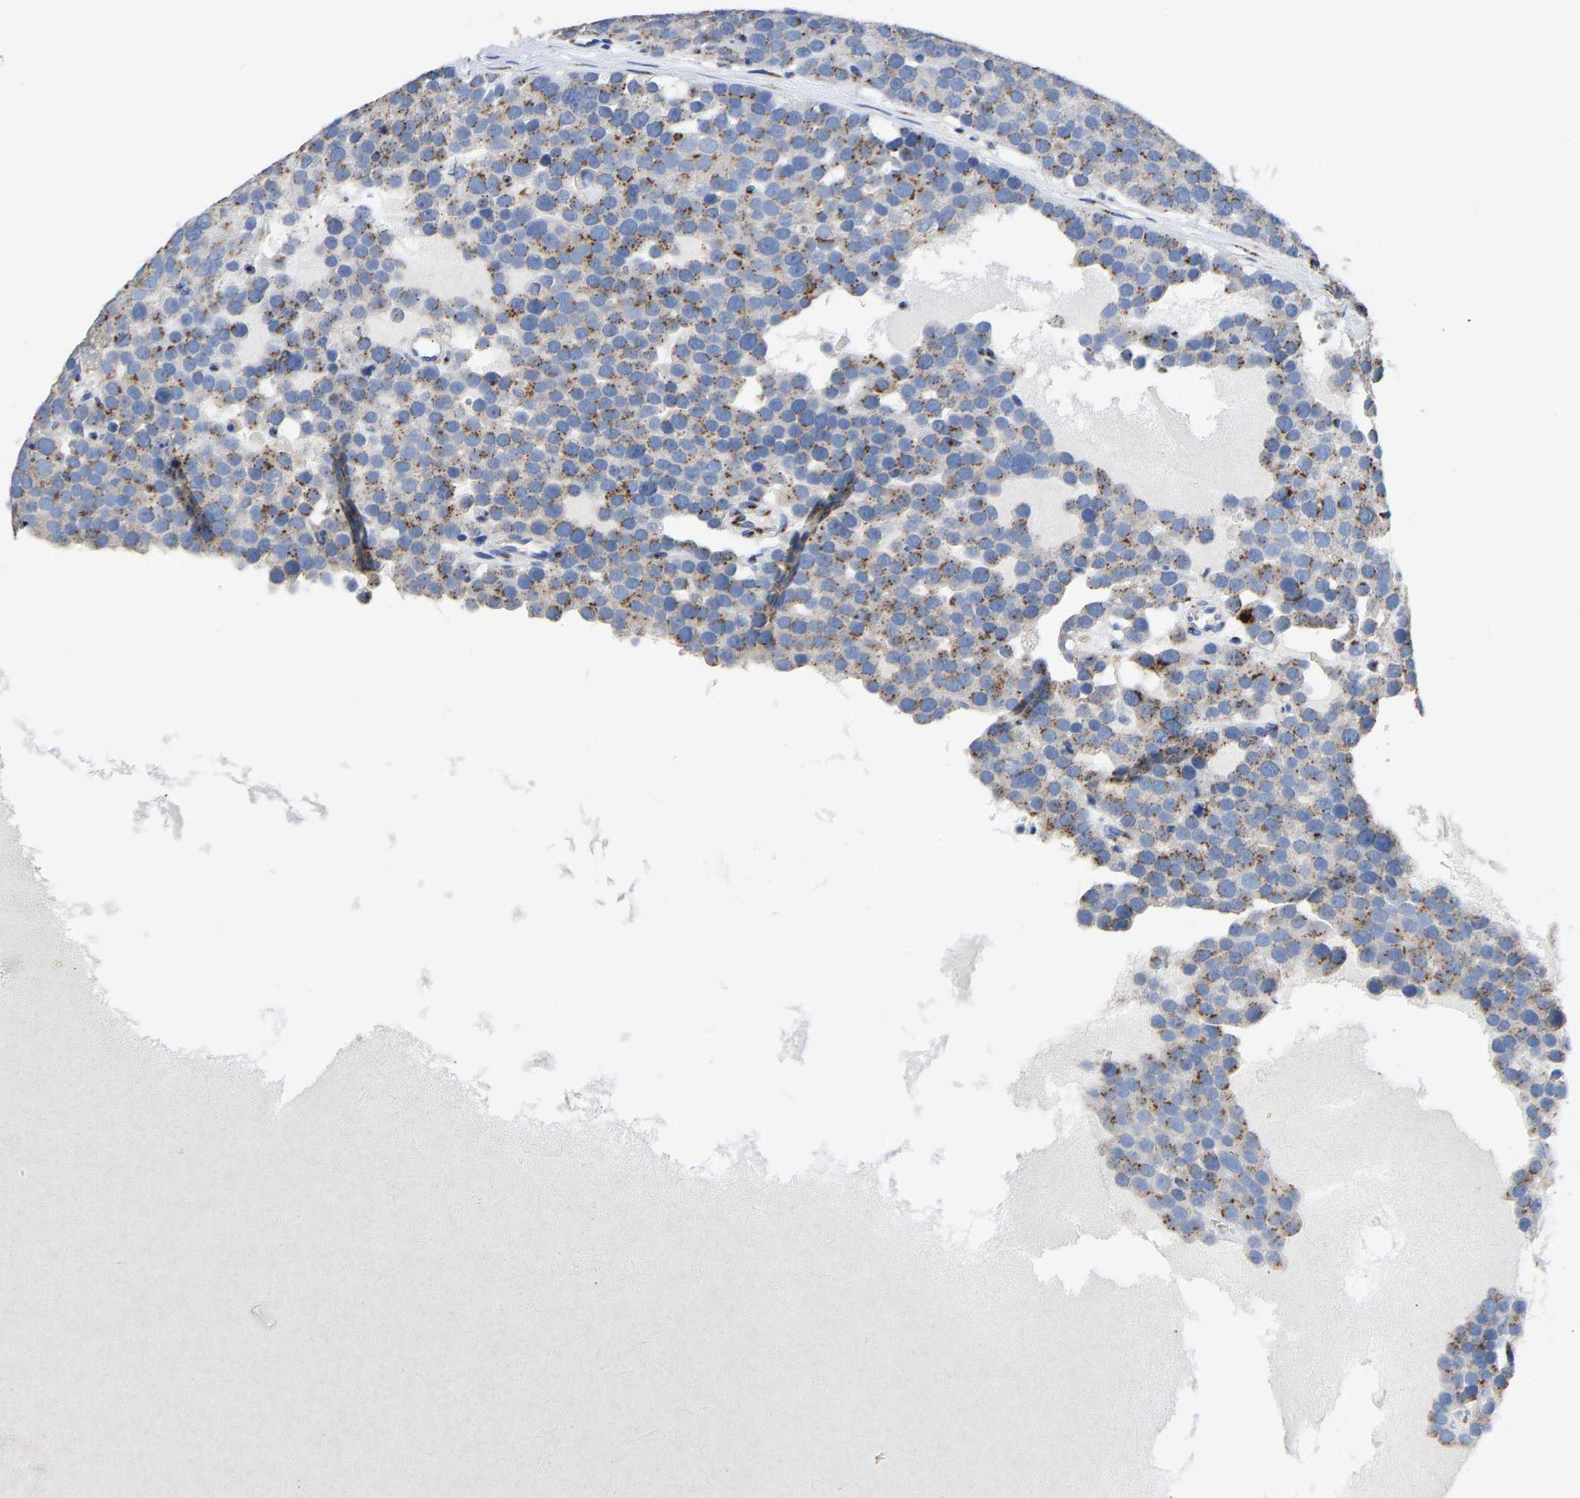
{"staining": {"intensity": "moderate", "quantity": ">75%", "location": "cytoplasmic/membranous"}, "tissue": "testis cancer", "cell_type": "Tumor cells", "image_type": "cancer", "snomed": [{"axis": "morphology", "description": "Seminoma, NOS"}, {"axis": "topography", "description": "Testis"}], "caption": "A high-resolution micrograph shows IHC staining of testis seminoma, which reveals moderate cytoplasmic/membranous expression in about >75% of tumor cells.", "gene": "TMEM87A", "patient": {"sex": "male", "age": 71}}